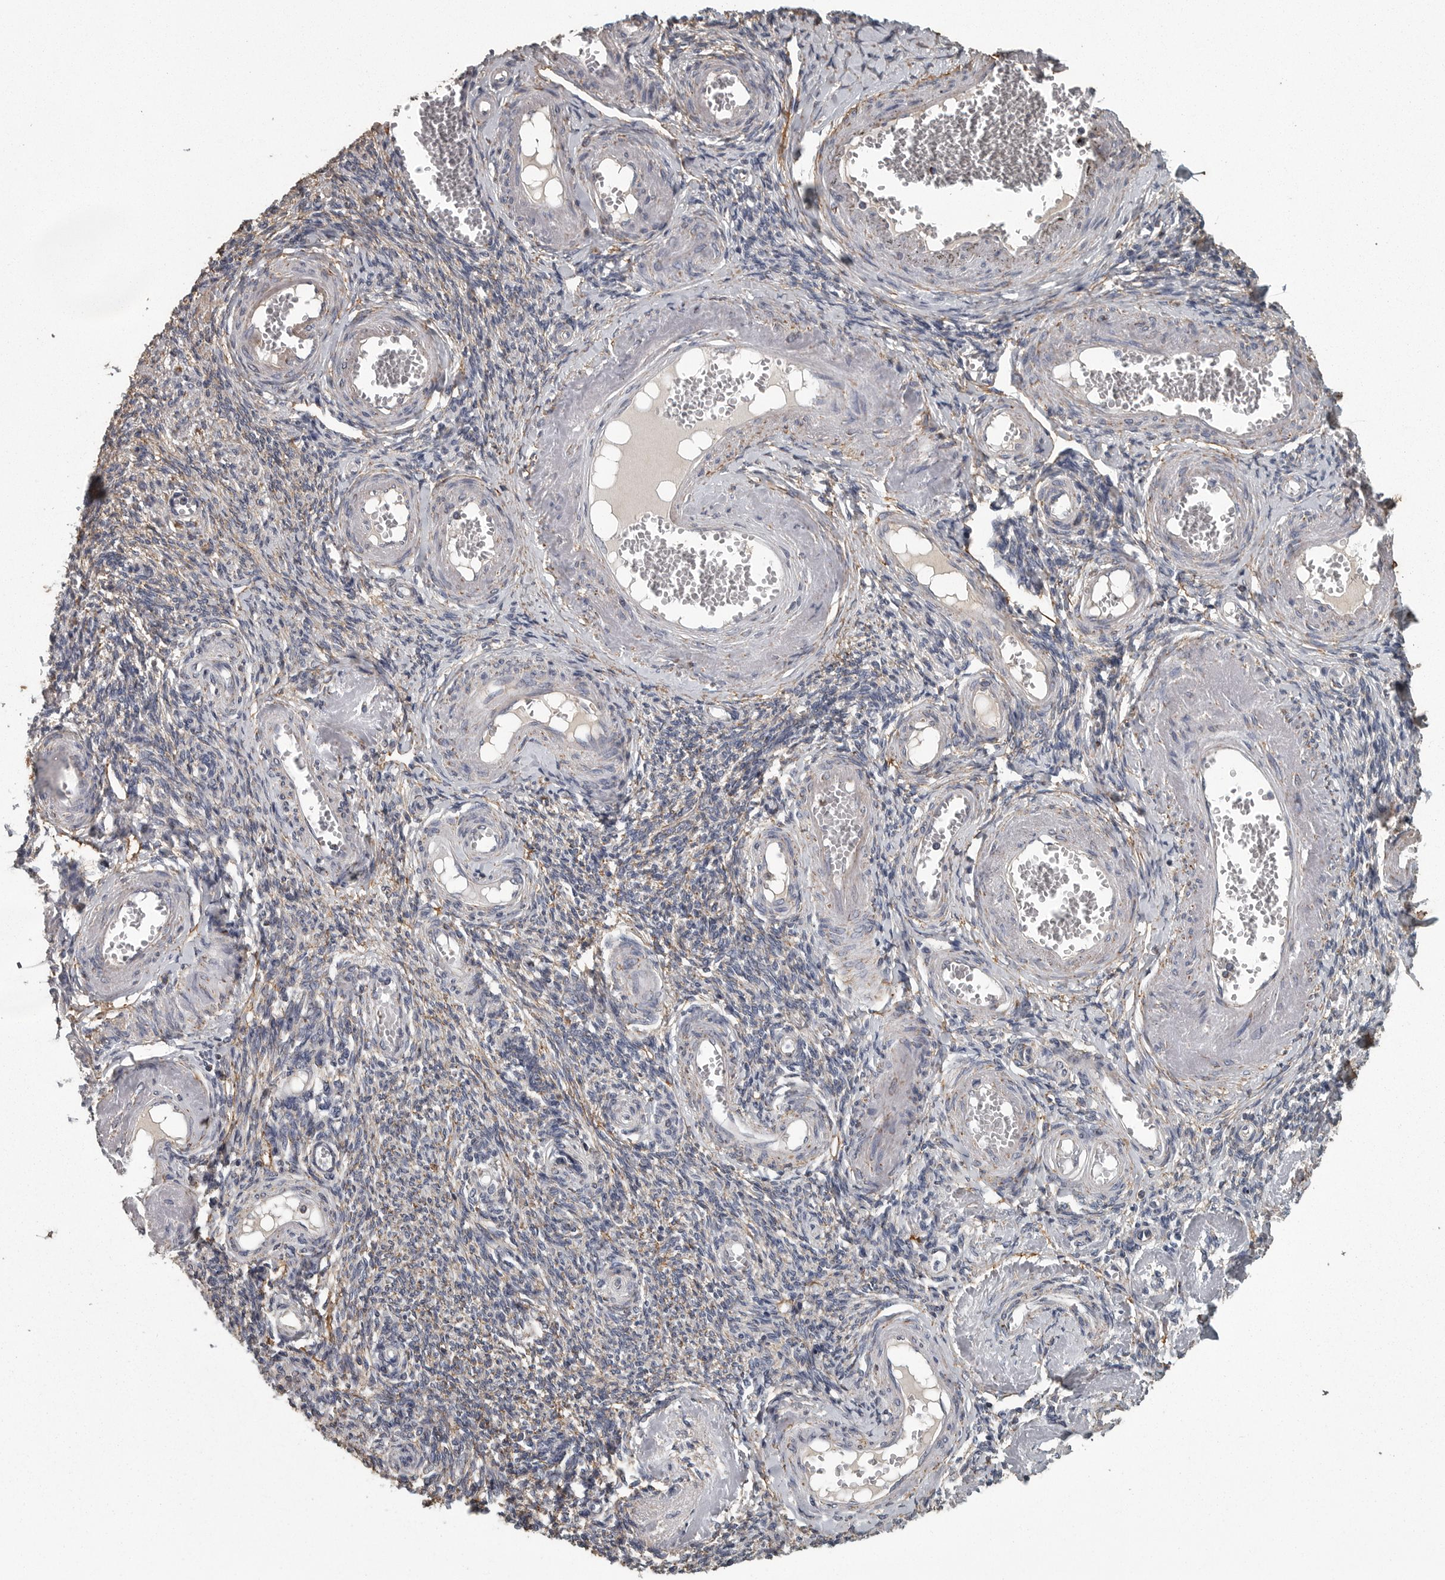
{"staining": {"intensity": "moderate", "quantity": "25%-75%", "location": "cytoplasmic/membranous"}, "tissue": "adipose tissue", "cell_type": "Adipocytes", "image_type": "normal", "snomed": [{"axis": "morphology", "description": "Normal tissue, NOS"}, {"axis": "topography", "description": "Vascular tissue"}, {"axis": "topography", "description": "Fallopian tube"}, {"axis": "topography", "description": "Ovary"}], "caption": "Immunohistochemical staining of benign adipose tissue shows medium levels of moderate cytoplasmic/membranous staining in approximately 25%-75% of adipocytes. The protein is shown in brown color, while the nuclei are stained blue.", "gene": "FRK", "patient": {"sex": "female", "age": 67}}